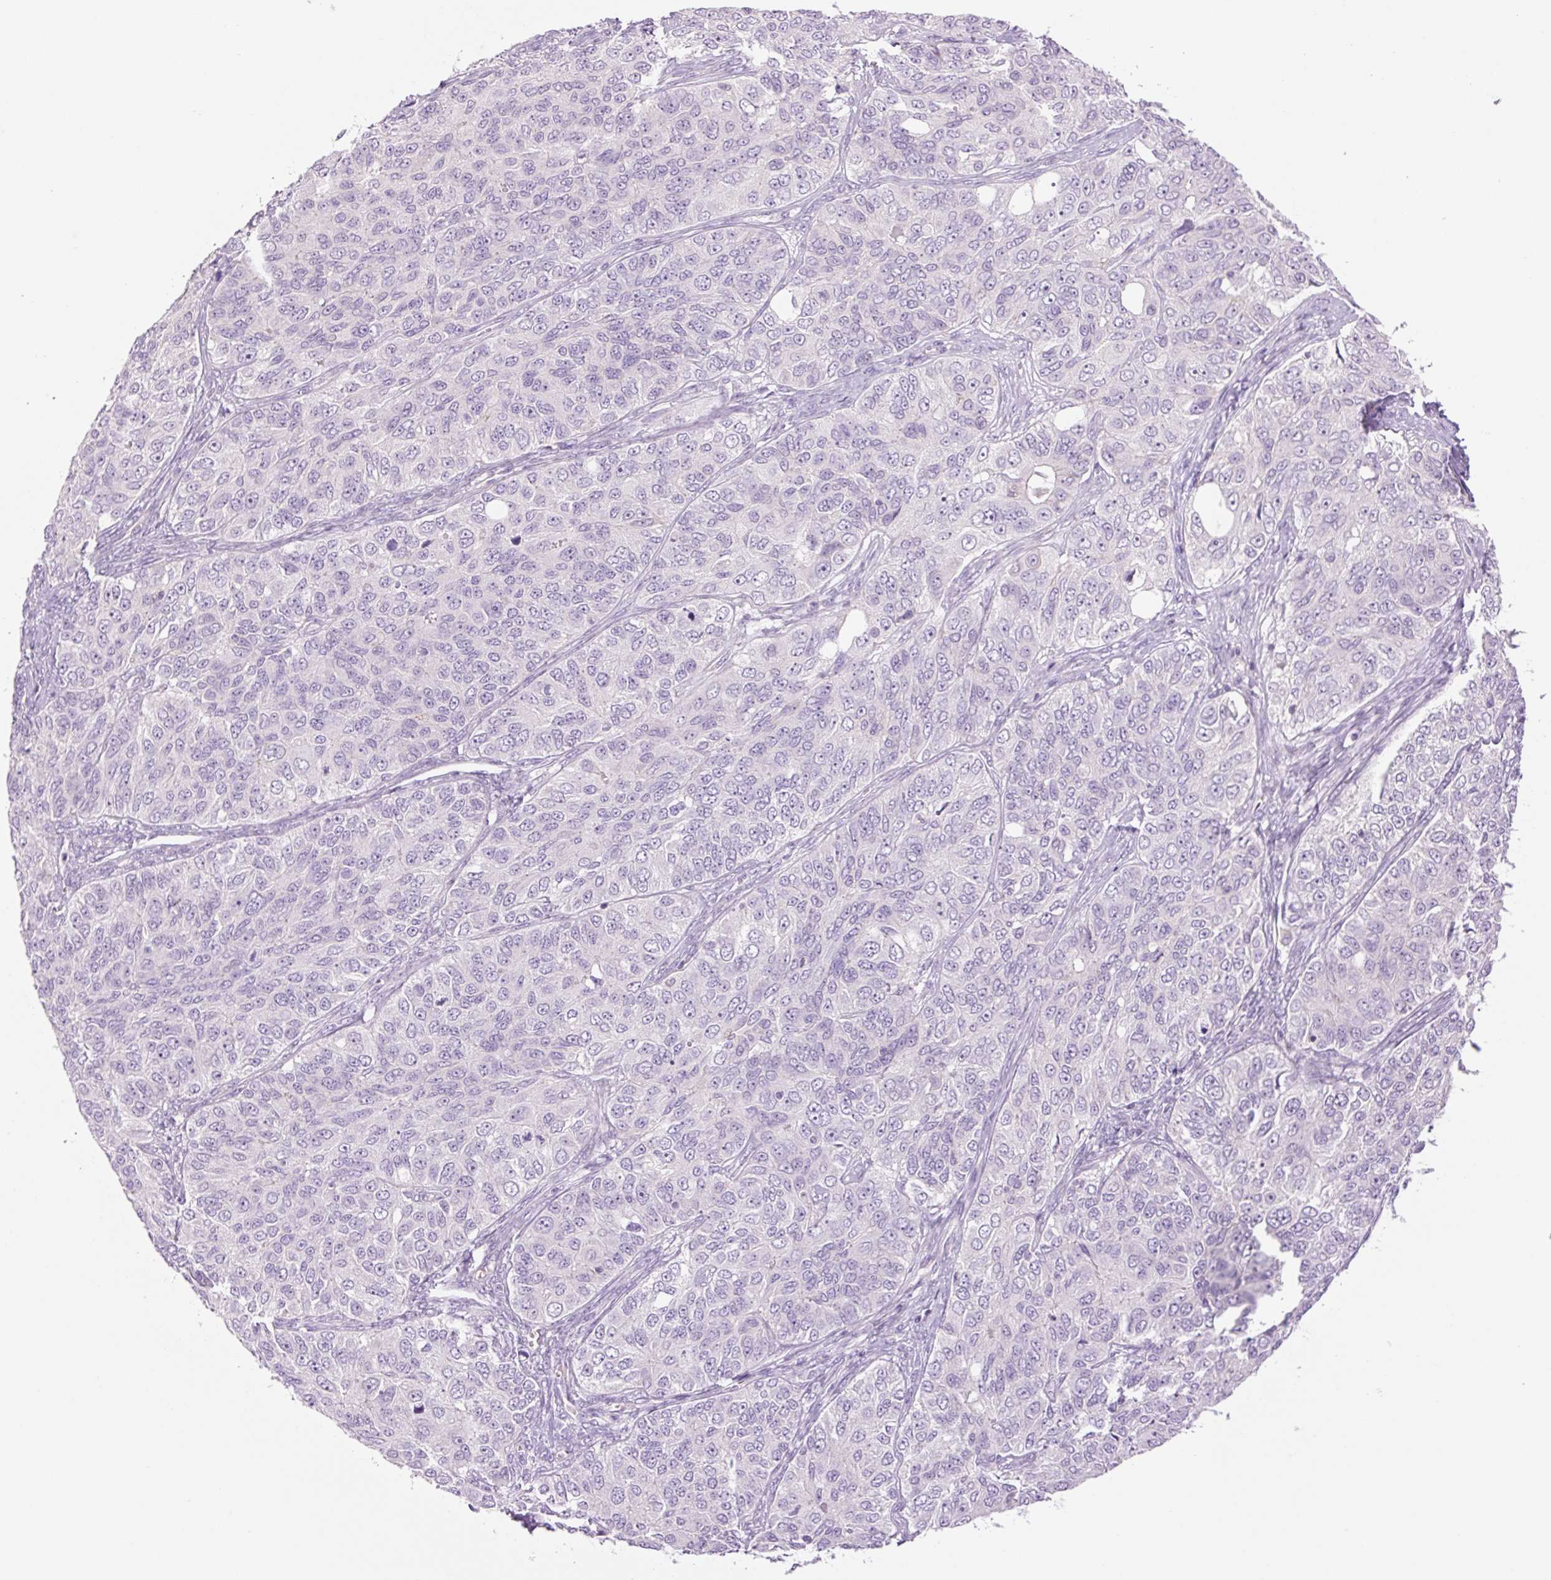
{"staining": {"intensity": "negative", "quantity": "none", "location": "none"}, "tissue": "ovarian cancer", "cell_type": "Tumor cells", "image_type": "cancer", "snomed": [{"axis": "morphology", "description": "Carcinoma, endometroid"}, {"axis": "topography", "description": "Ovary"}], "caption": "Tumor cells show no significant protein positivity in ovarian cancer (endometroid carcinoma).", "gene": "GRID2", "patient": {"sex": "female", "age": 51}}